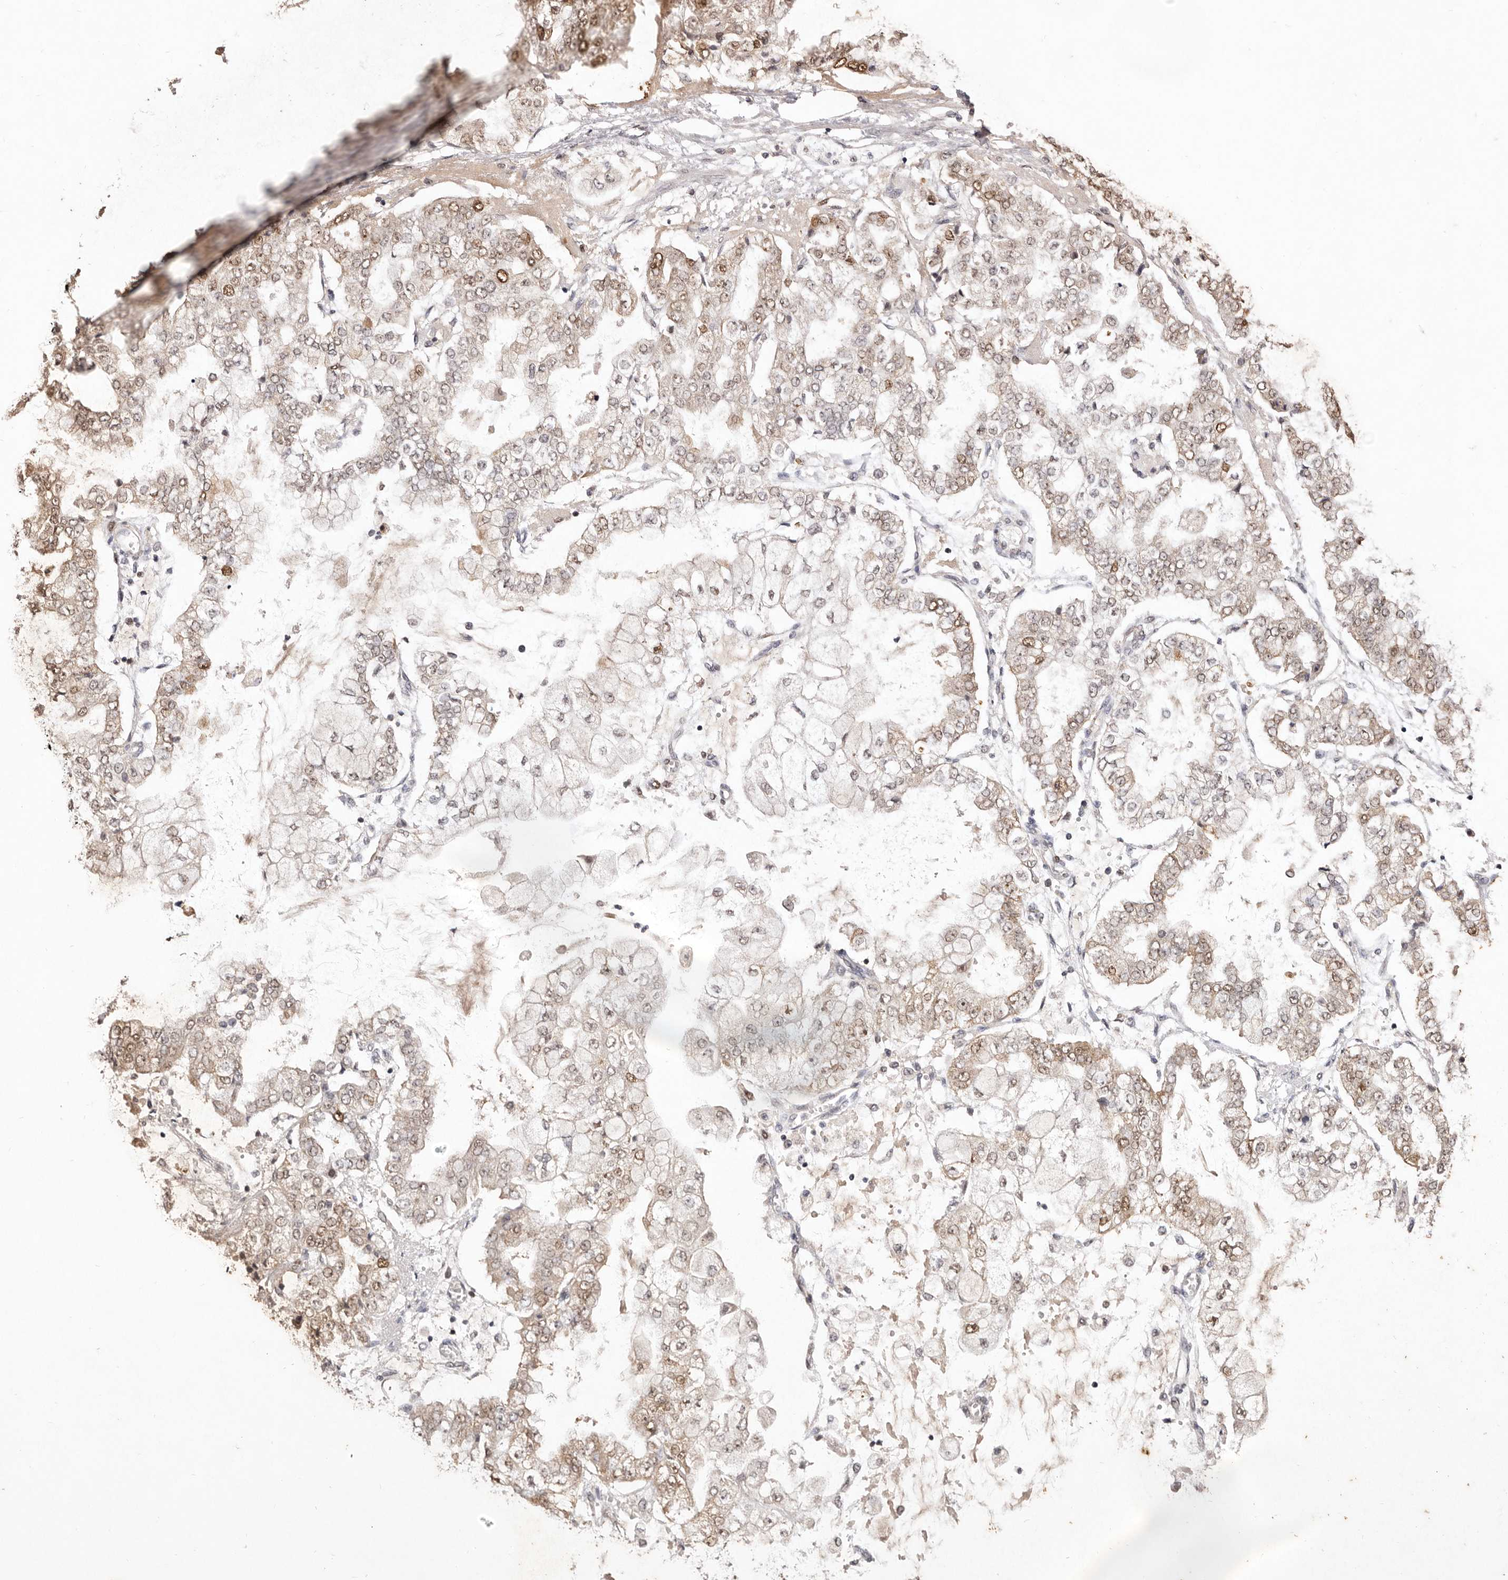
{"staining": {"intensity": "moderate", "quantity": "25%-75%", "location": "cytoplasmic/membranous,nuclear"}, "tissue": "stomach cancer", "cell_type": "Tumor cells", "image_type": "cancer", "snomed": [{"axis": "morphology", "description": "Adenocarcinoma, NOS"}, {"axis": "topography", "description": "Stomach"}], "caption": "This histopathology image reveals immunohistochemistry staining of human stomach adenocarcinoma, with medium moderate cytoplasmic/membranous and nuclear expression in about 25%-75% of tumor cells.", "gene": "NOTCH1", "patient": {"sex": "male", "age": 76}}